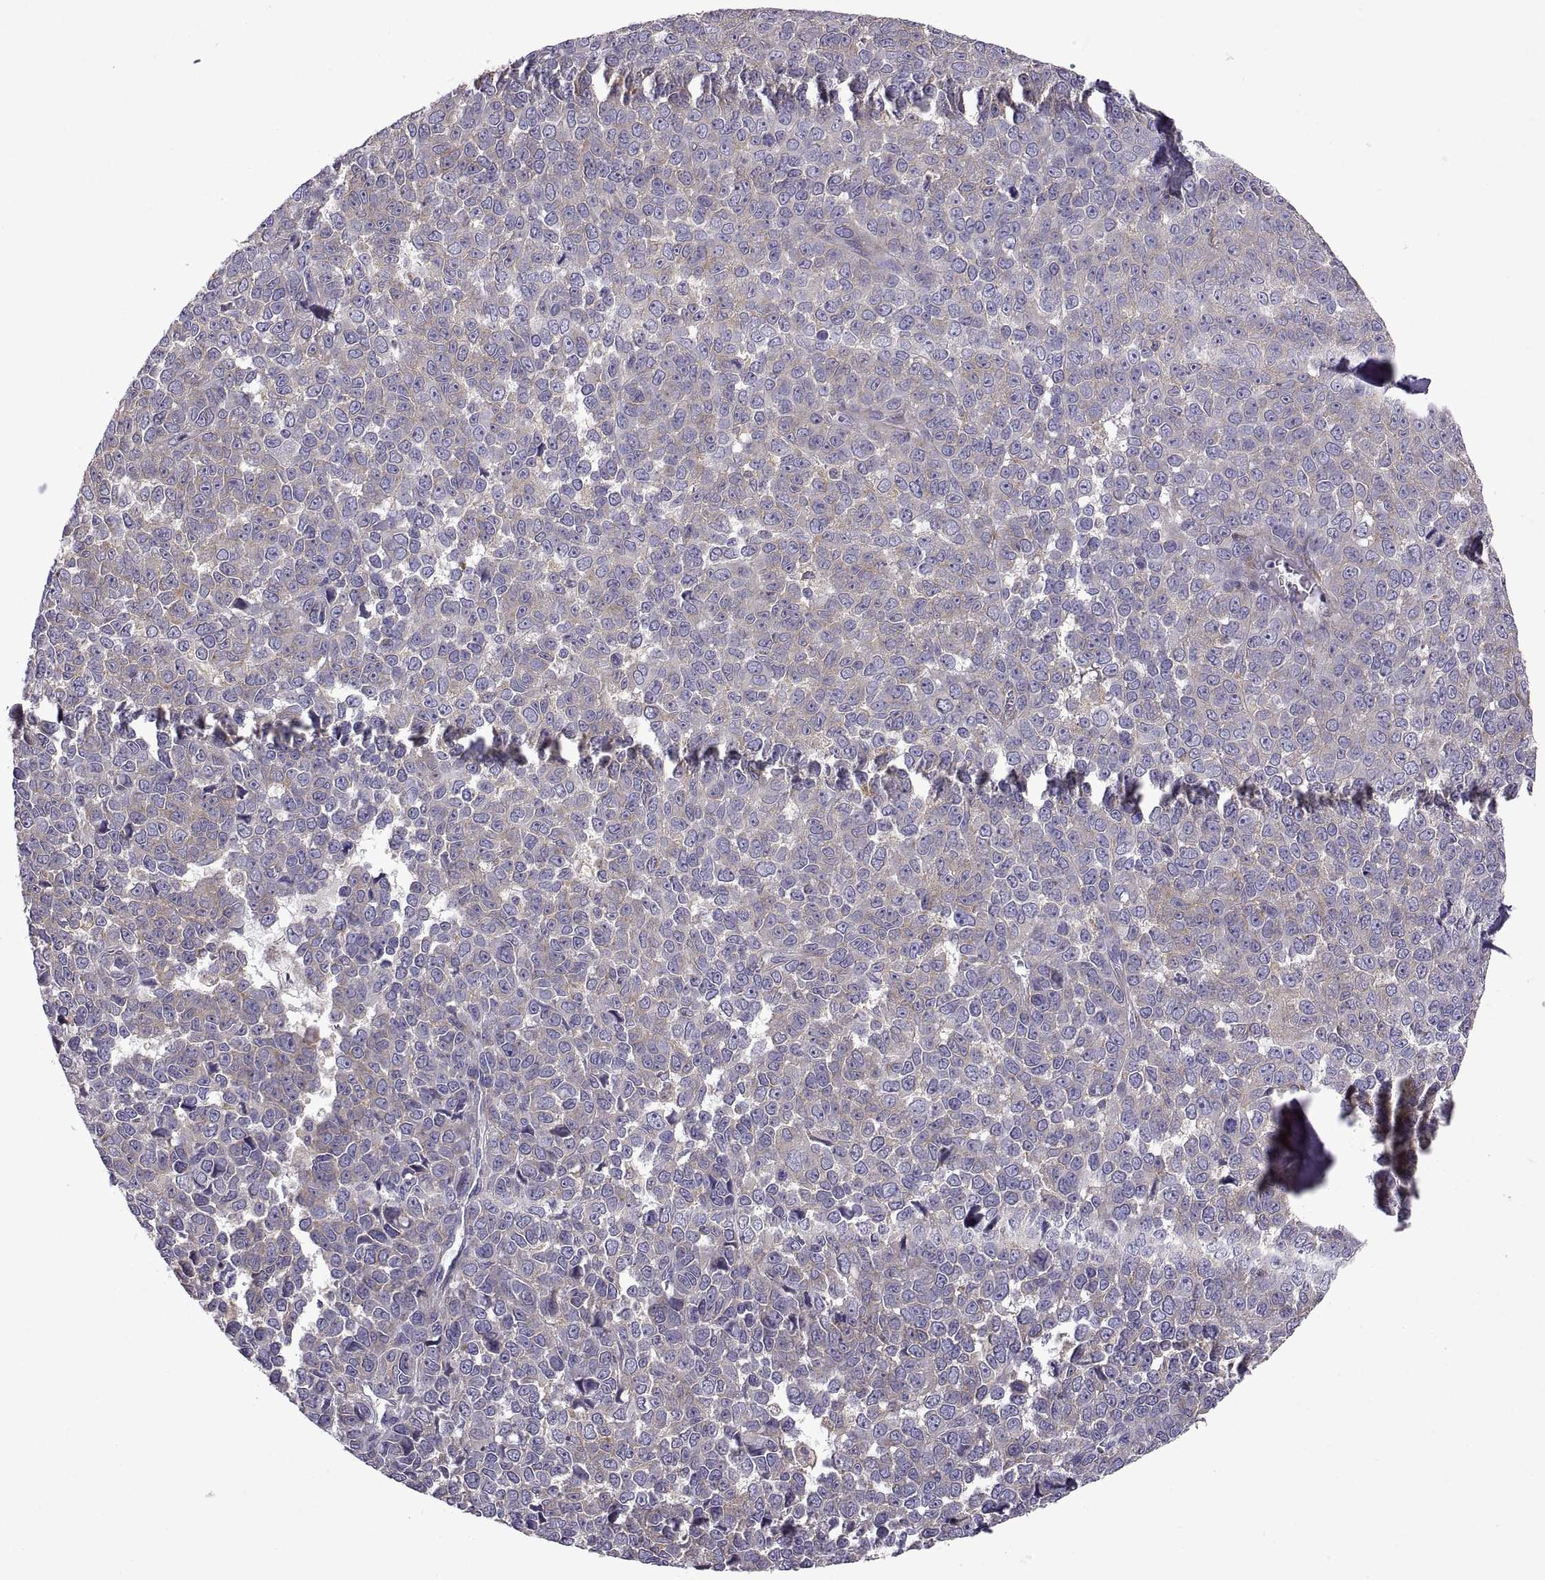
{"staining": {"intensity": "negative", "quantity": "none", "location": "none"}, "tissue": "melanoma", "cell_type": "Tumor cells", "image_type": "cancer", "snomed": [{"axis": "morphology", "description": "Malignant melanoma, NOS"}, {"axis": "topography", "description": "Skin"}], "caption": "The photomicrograph demonstrates no staining of tumor cells in malignant melanoma.", "gene": "ARSL", "patient": {"sex": "female", "age": 95}}